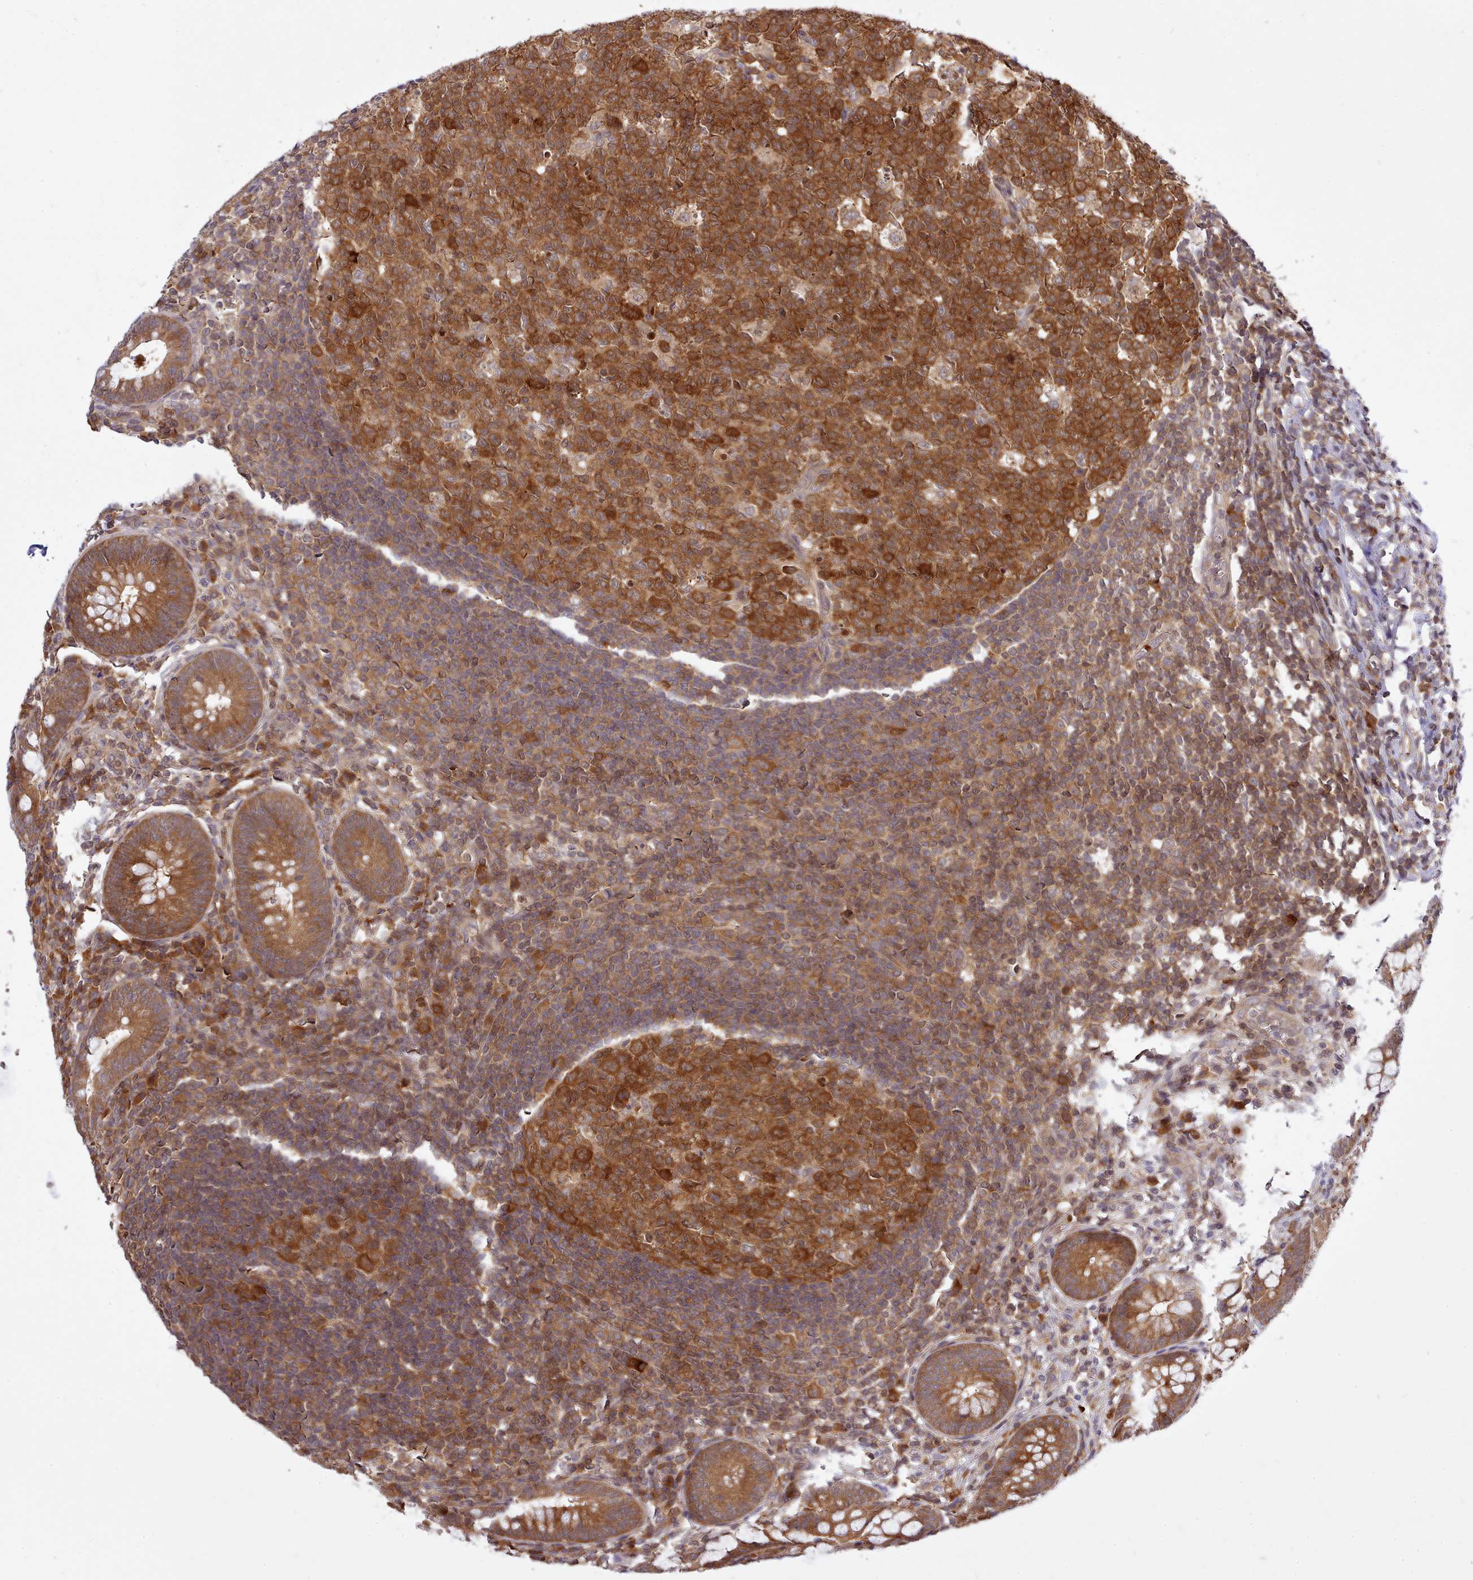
{"staining": {"intensity": "strong", "quantity": ">75%", "location": "cytoplasmic/membranous"}, "tissue": "appendix", "cell_type": "Glandular cells", "image_type": "normal", "snomed": [{"axis": "morphology", "description": "Normal tissue, NOS"}, {"axis": "topography", "description": "Appendix"}], "caption": "This image reveals IHC staining of normal appendix, with high strong cytoplasmic/membranous expression in about >75% of glandular cells.", "gene": "UBE2G1", "patient": {"sex": "male", "age": 56}}